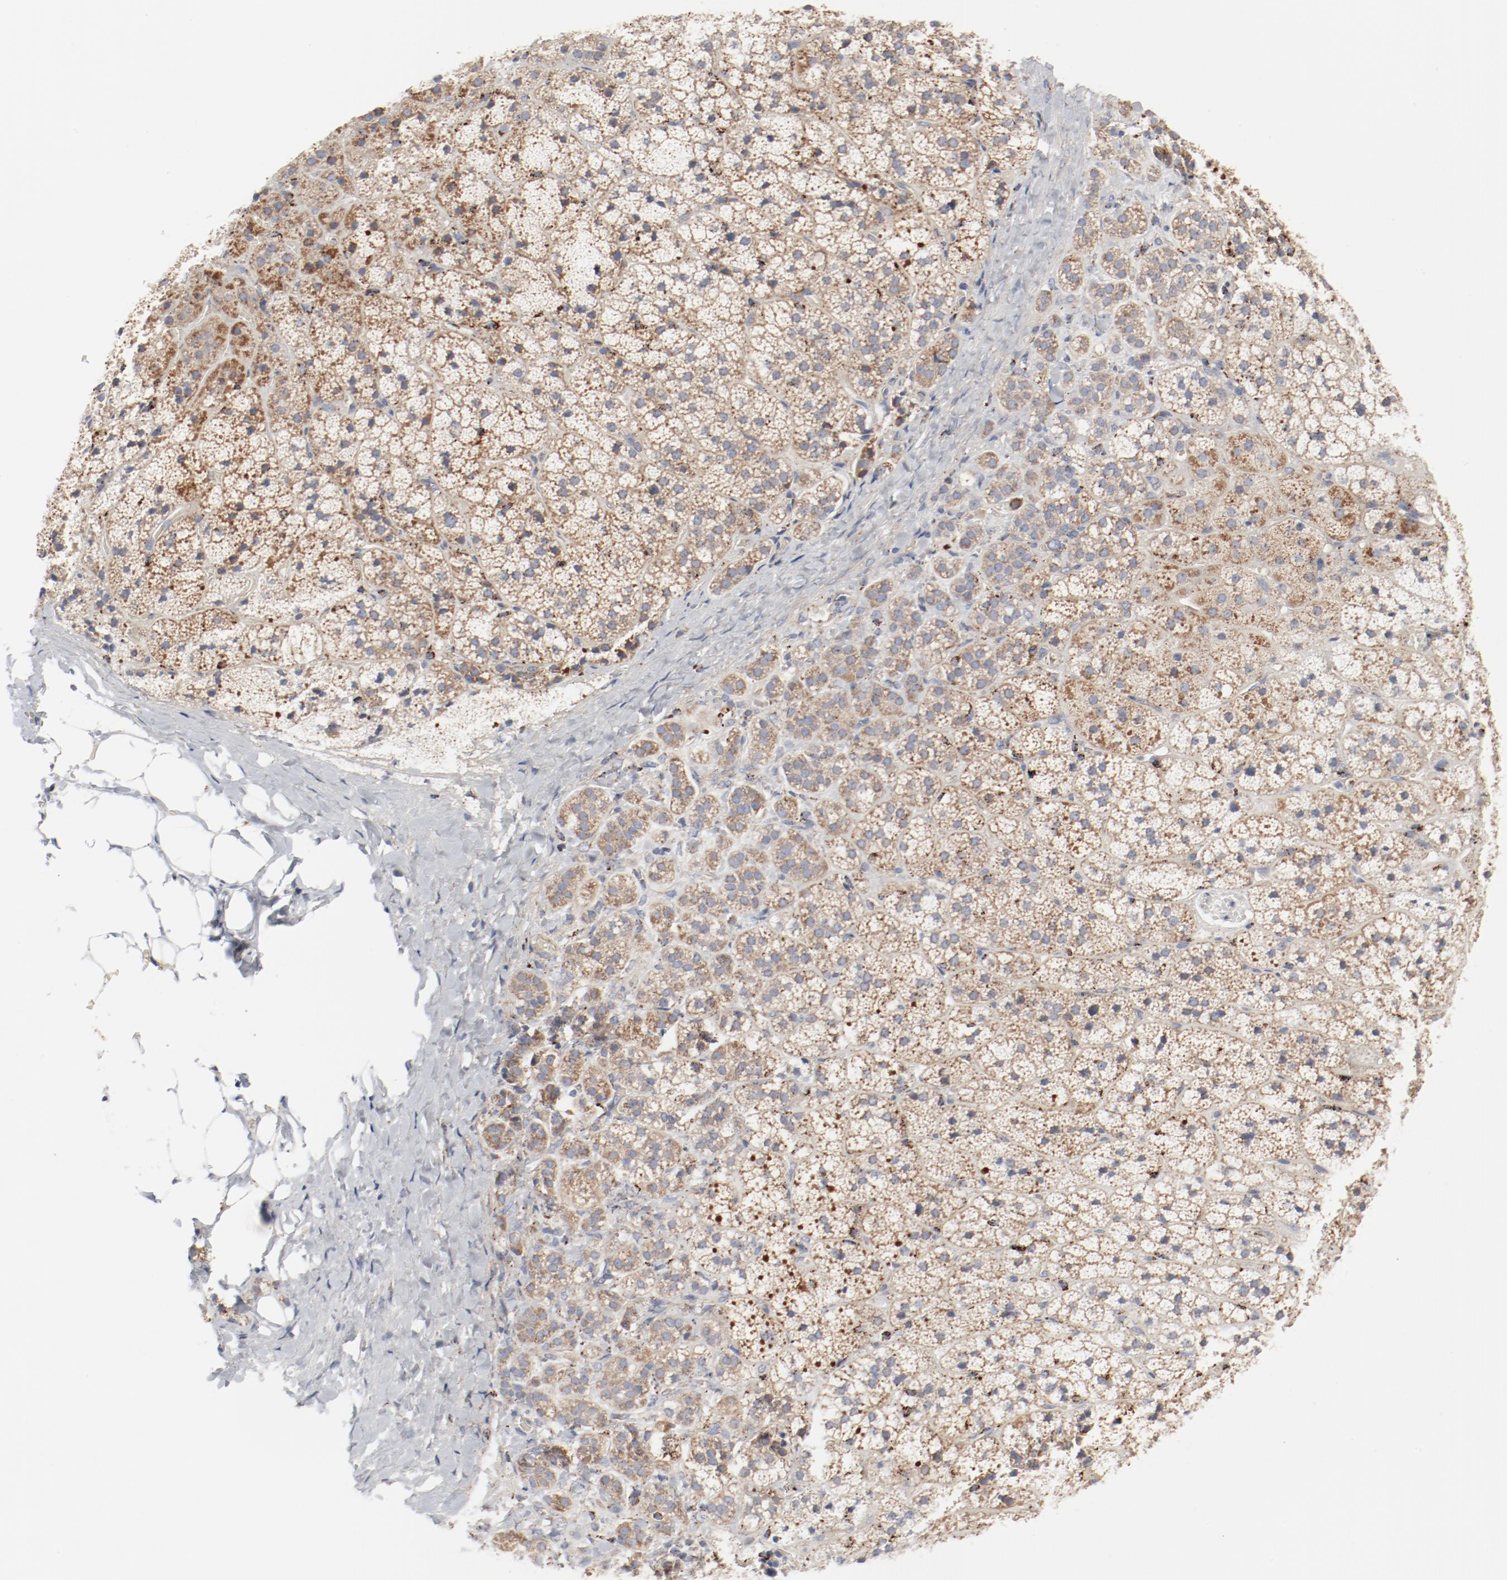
{"staining": {"intensity": "weak", "quantity": ">75%", "location": "cytoplasmic/membranous"}, "tissue": "adrenal gland", "cell_type": "Glandular cells", "image_type": "normal", "snomed": [{"axis": "morphology", "description": "Normal tissue, NOS"}, {"axis": "topography", "description": "Adrenal gland"}], "caption": "A brown stain labels weak cytoplasmic/membranous positivity of a protein in glandular cells of normal human adrenal gland. (DAB IHC with brightfield microscopy, high magnification).", "gene": "SETD3", "patient": {"sex": "female", "age": 44}}